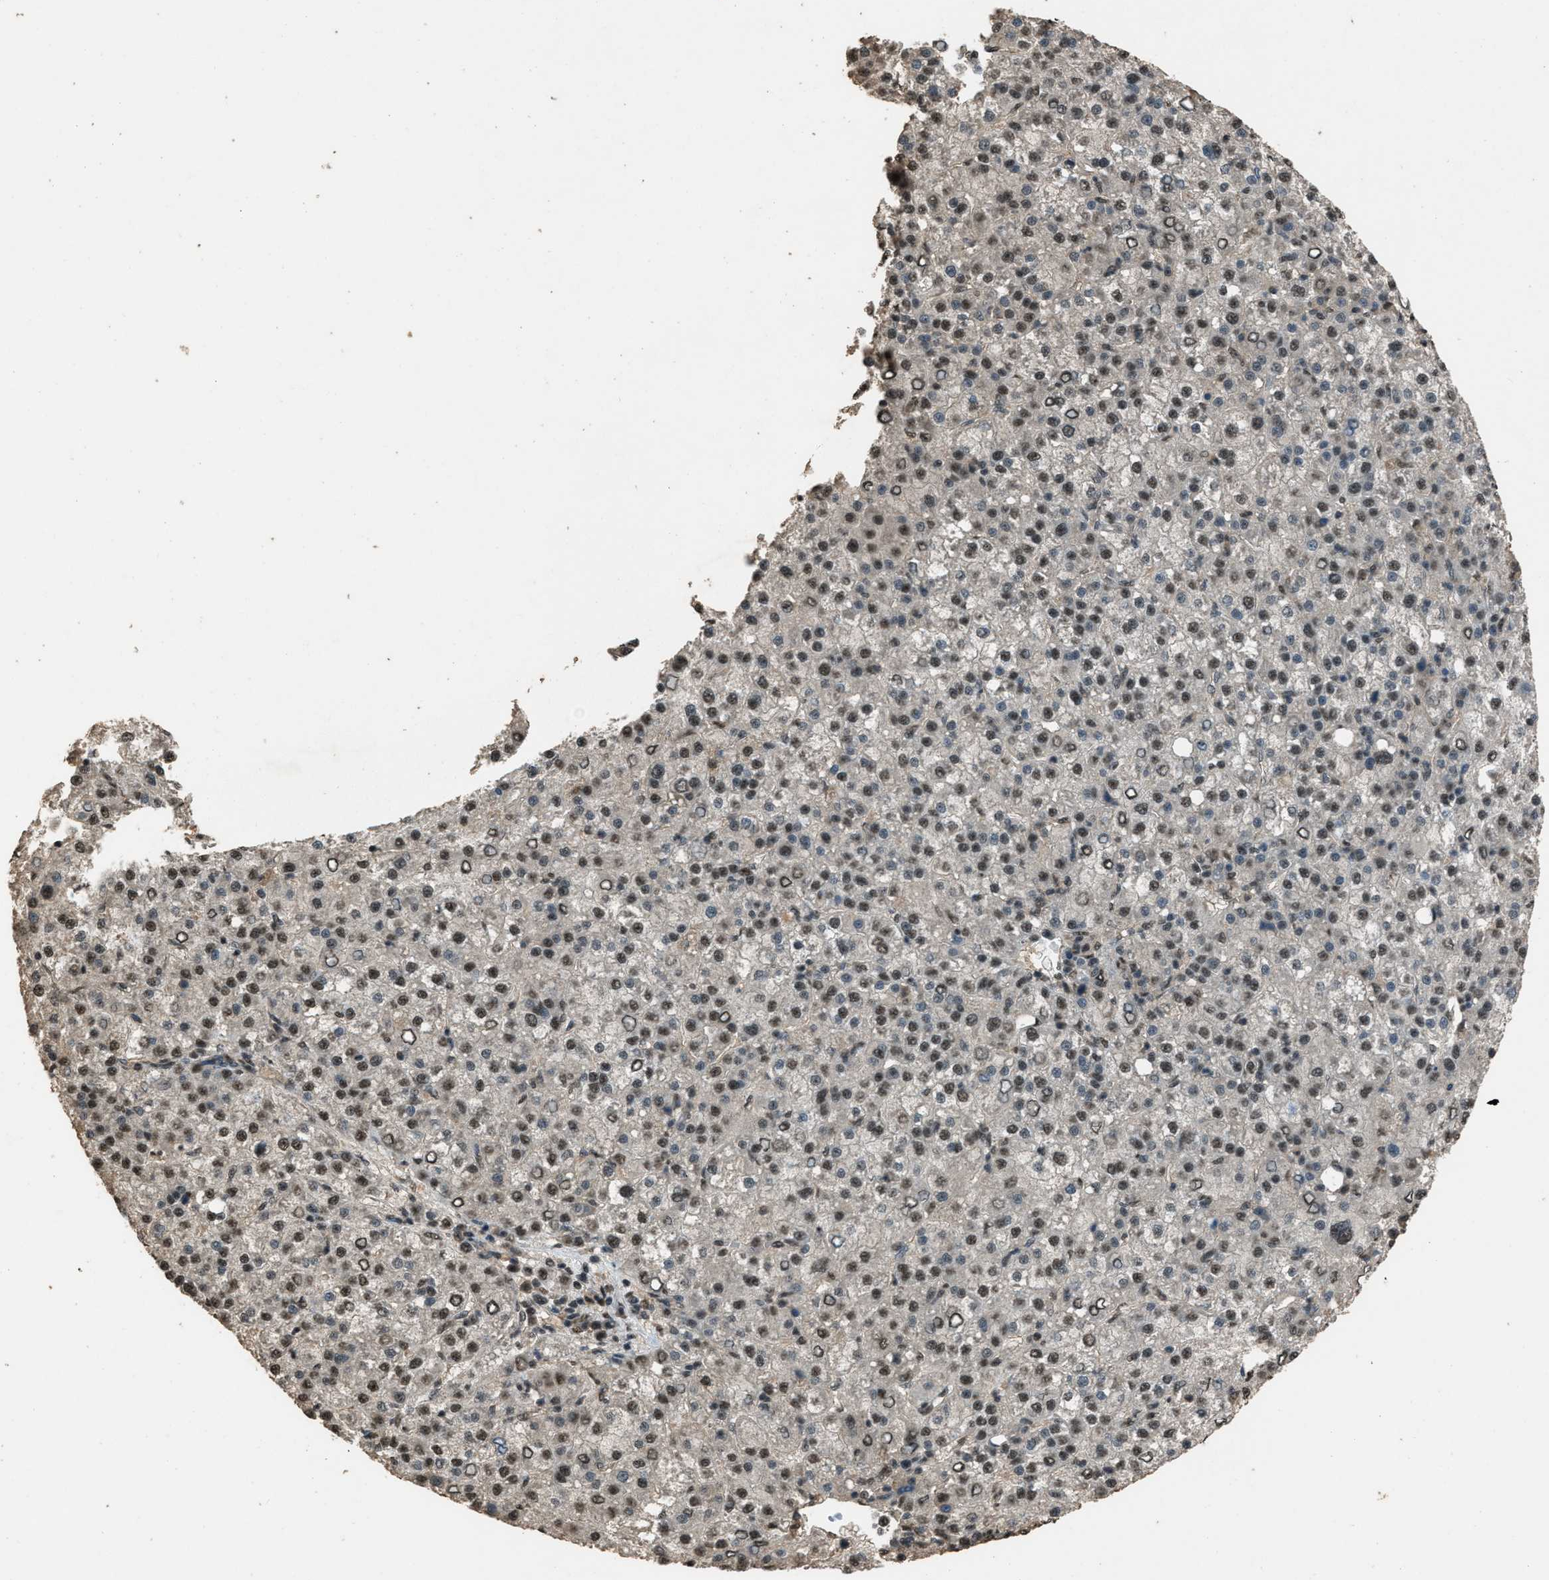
{"staining": {"intensity": "moderate", "quantity": ">75%", "location": "nuclear"}, "tissue": "liver cancer", "cell_type": "Tumor cells", "image_type": "cancer", "snomed": [{"axis": "morphology", "description": "Carcinoma, Hepatocellular, NOS"}, {"axis": "topography", "description": "Liver"}], "caption": "Human hepatocellular carcinoma (liver) stained for a protein (brown) reveals moderate nuclear positive staining in approximately >75% of tumor cells.", "gene": "SERTAD2", "patient": {"sex": "female", "age": 58}}